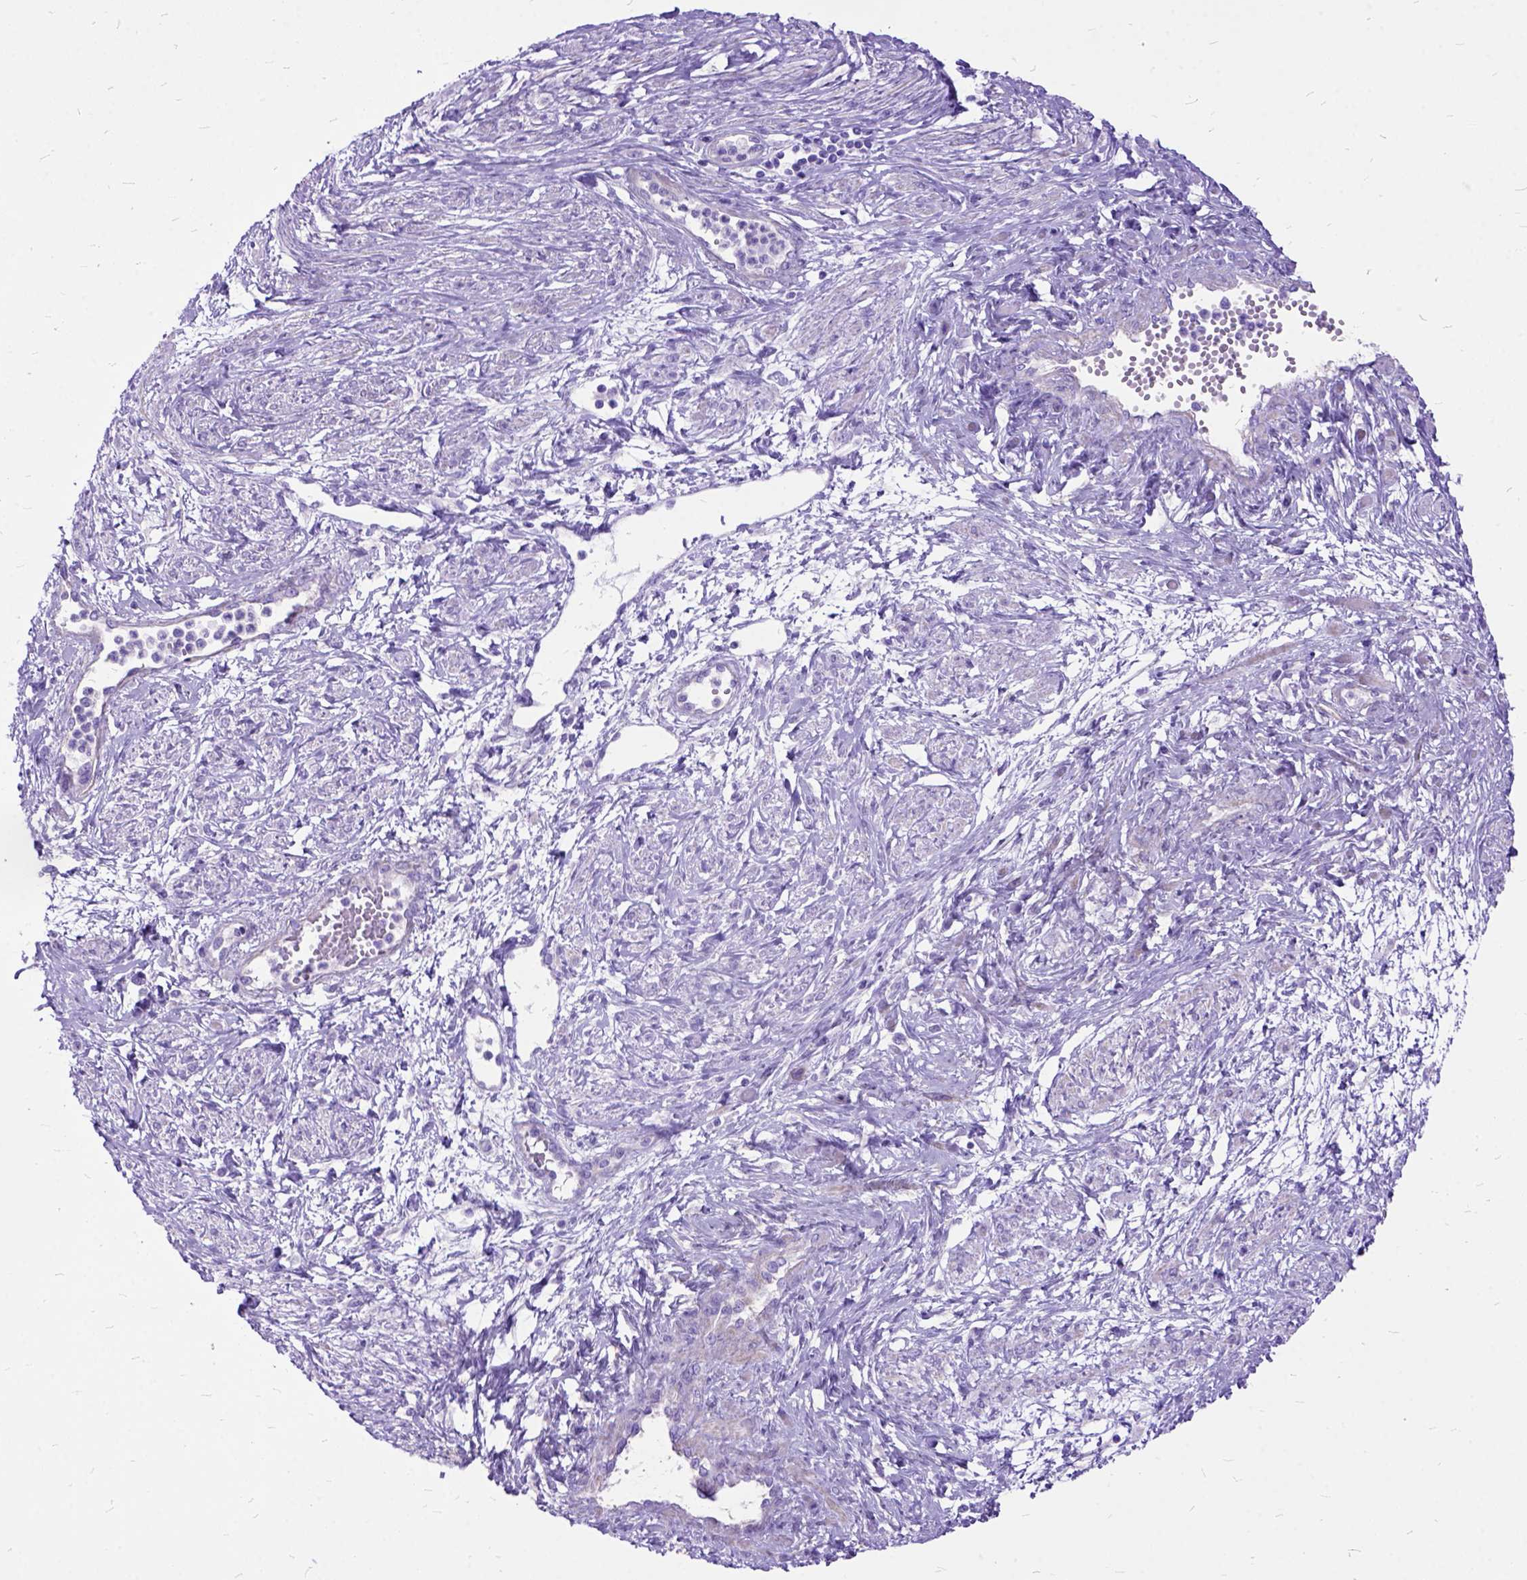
{"staining": {"intensity": "negative", "quantity": "none", "location": "none"}, "tissue": "cervical cancer", "cell_type": "Tumor cells", "image_type": "cancer", "snomed": [{"axis": "morphology", "description": "Squamous cell carcinoma, NOS"}, {"axis": "topography", "description": "Cervix"}], "caption": "Tumor cells show no significant protein expression in cervical squamous cell carcinoma.", "gene": "ARL9", "patient": {"sex": "female", "age": 34}}